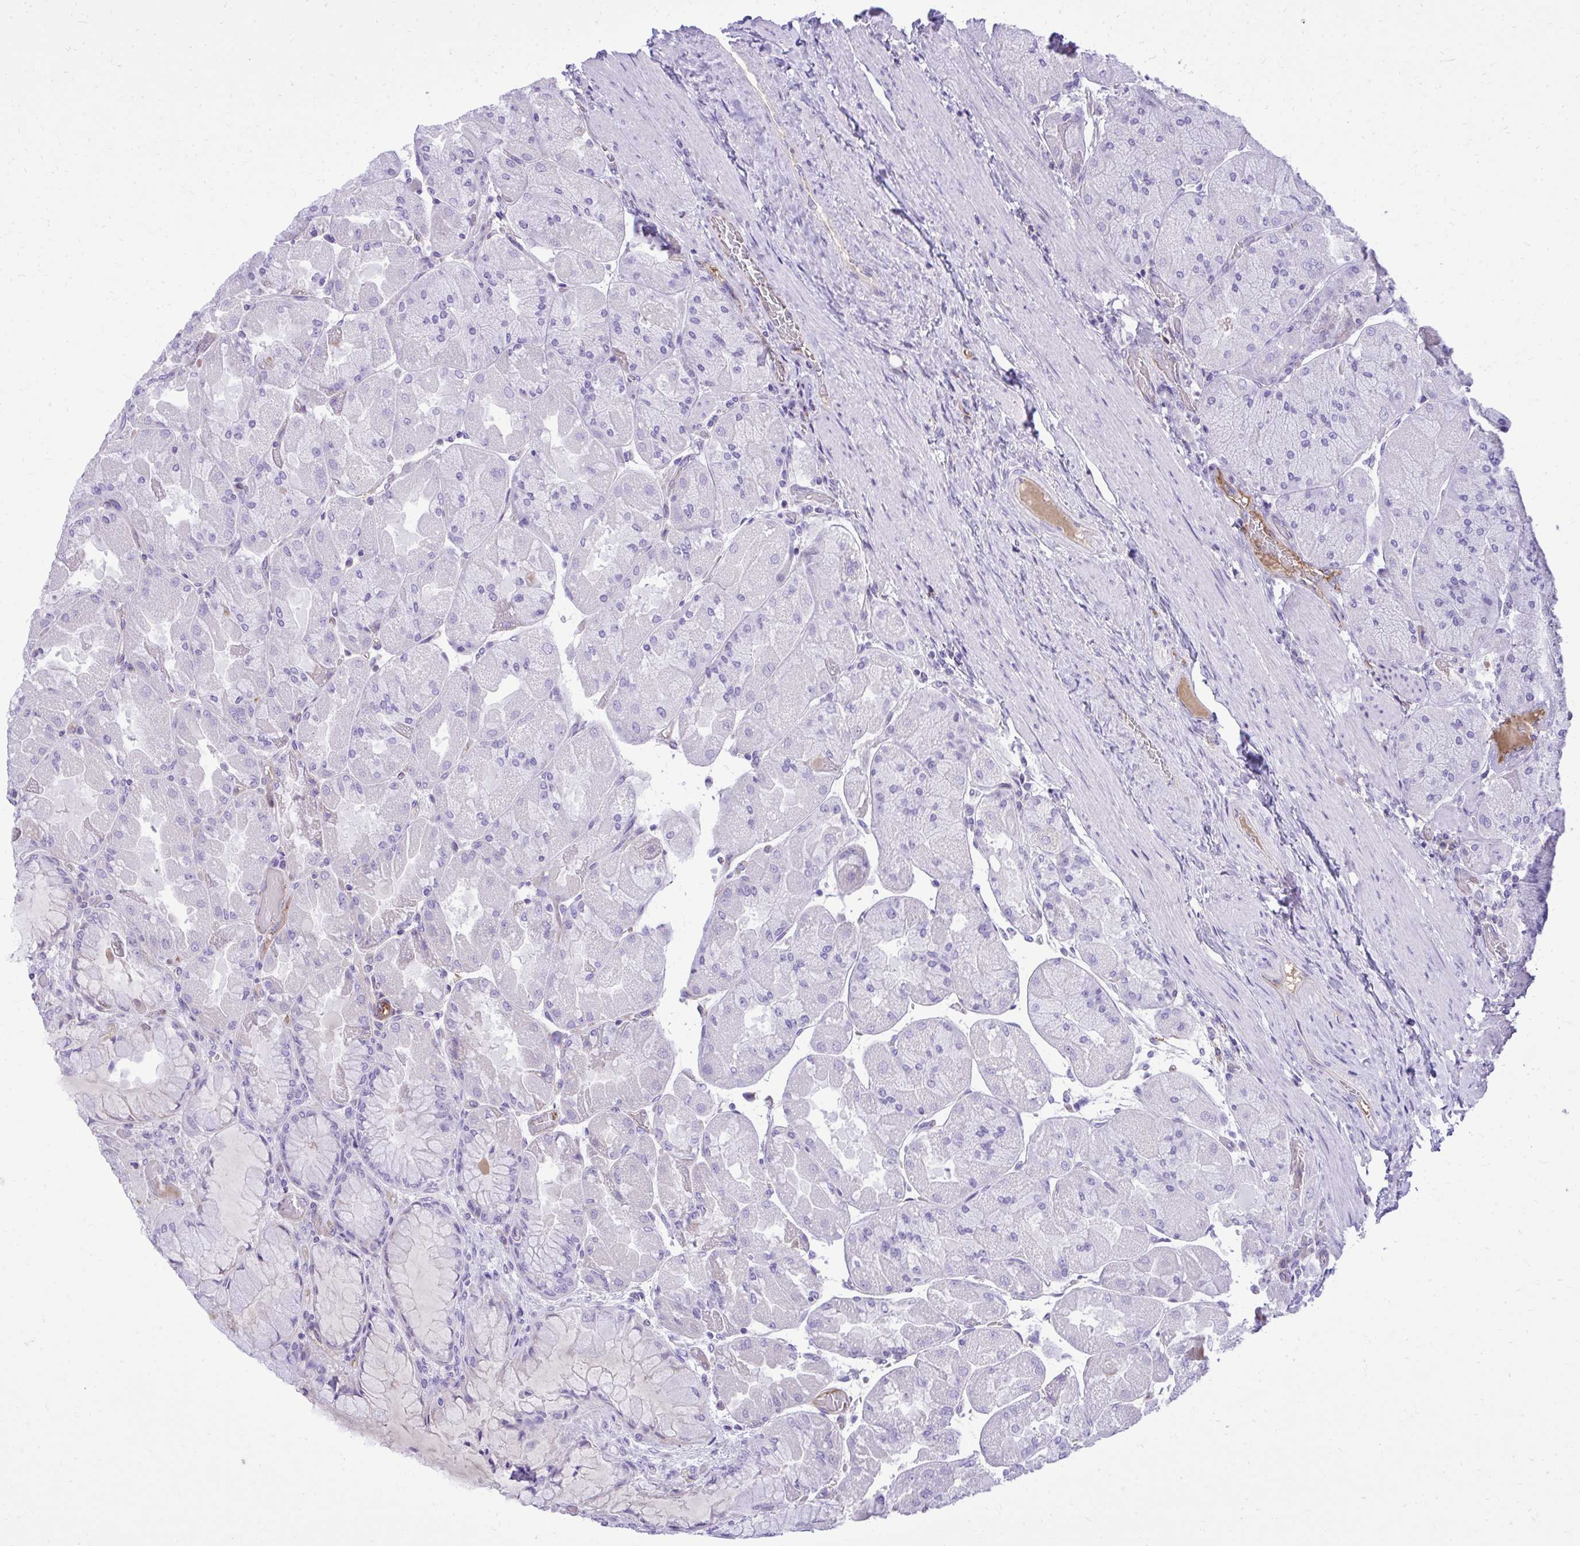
{"staining": {"intensity": "negative", "quantity": "none", "location": "none"}, "tissue": "stomach", "cell_type": "Glandular cells", "image_type": "normal", "snomed": [{"axis": "morphology", "description": "Normal tissue, NOS"}, {"axis": "topography", "description": "Stomach"}], "caption": "Image shows no significant protein expression in glandular cells of normal stomach.", "gene": "PITPNM3", "patient": {"sex": "female", "age": 61}}